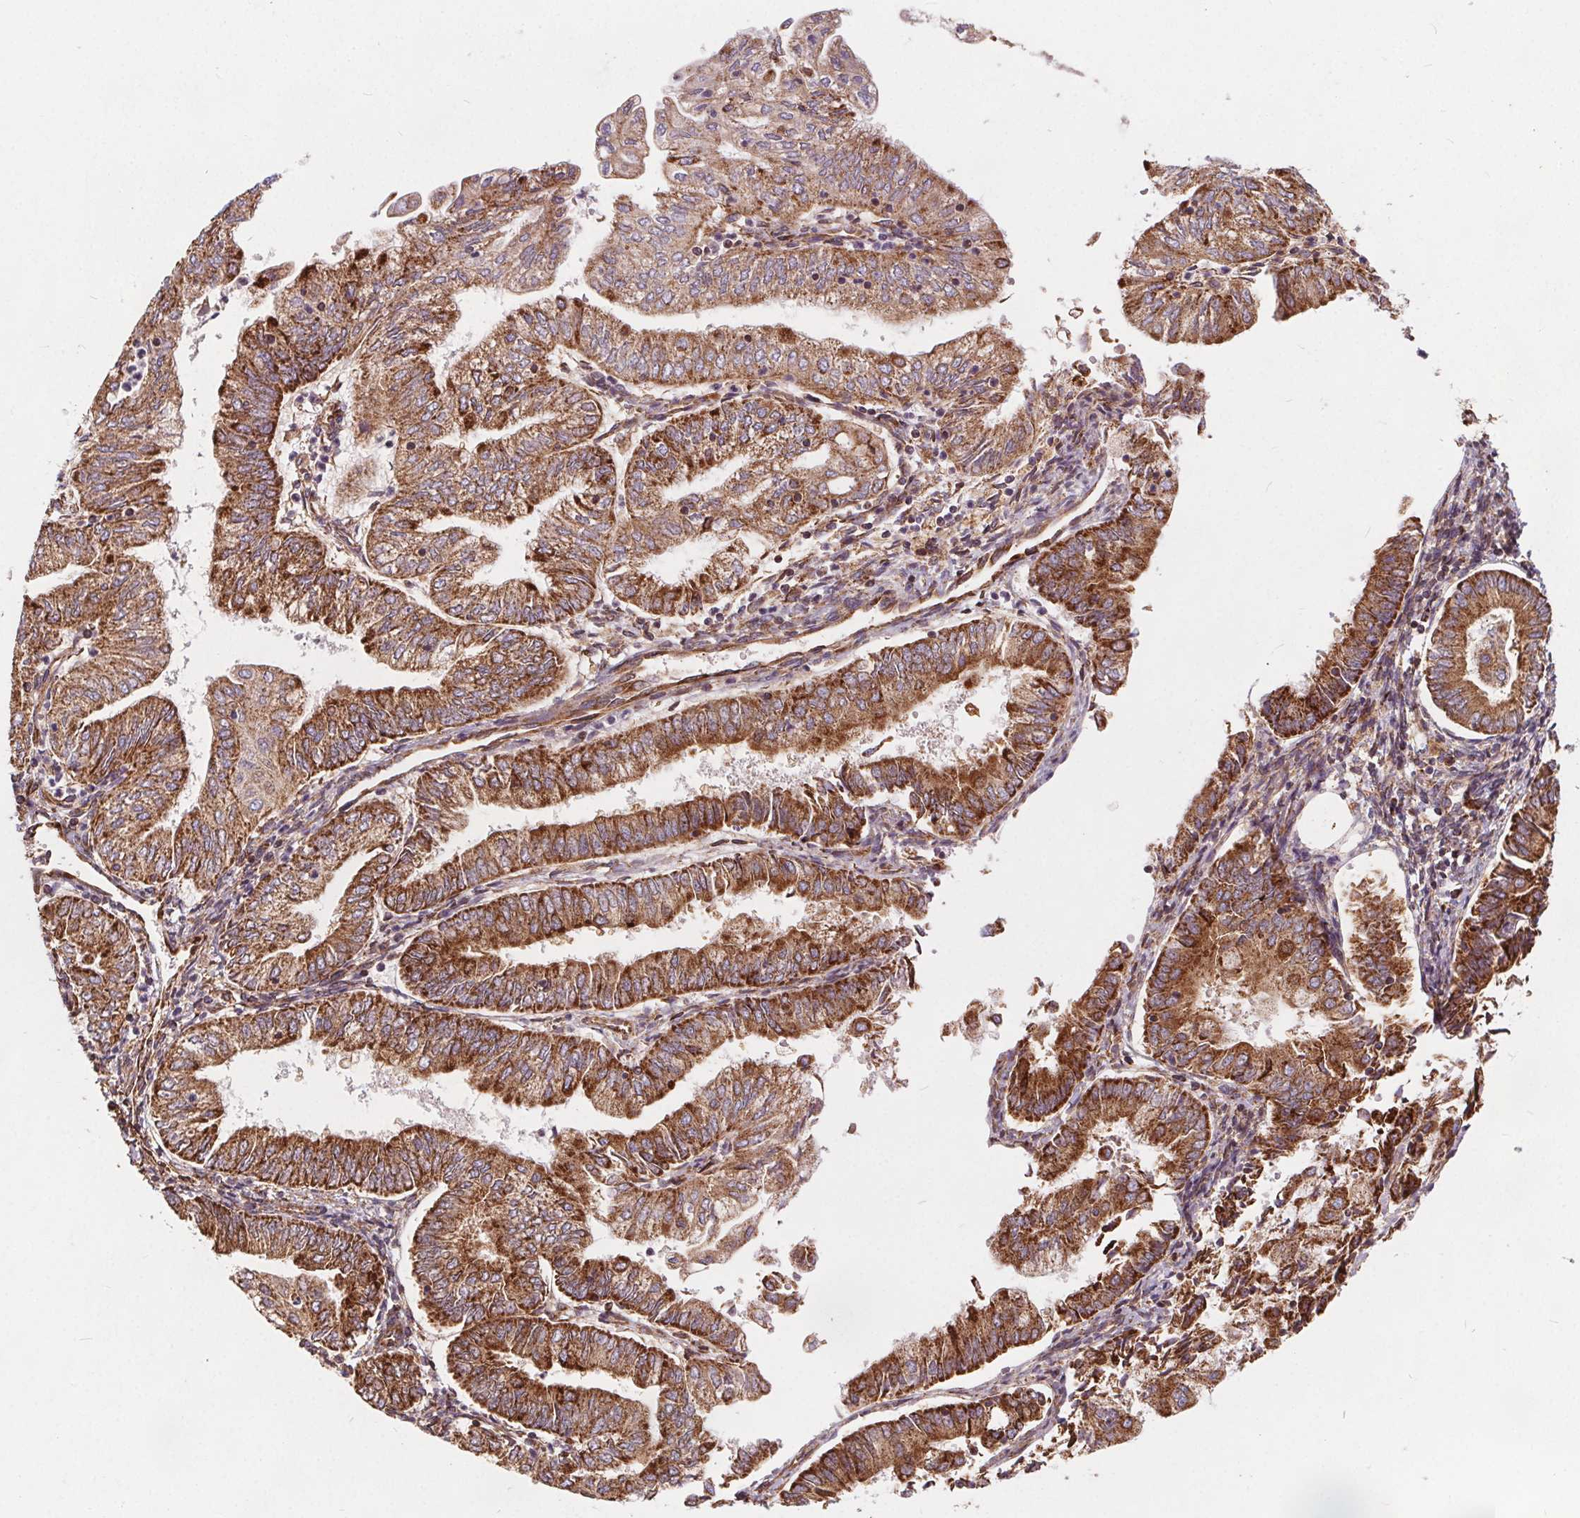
{"staining": {"intensity": "strong", "quantity": ">75%", "location": "cytoplasmic/membranous"}, "tissue": "endometrial cancer", "cell_type": "Tumor cells", "image_type": "cancer", "snomed": [{"axis": "morphology", "description": "Adenocarcinoma, NOS"}, {"axis": "topography", "description": "Endometrium"}], "caption": "Immunohistochemistry (IHC) histopathology image of adenocarcinoma (endometrial) stained for a protein (brown), which demonstrates high levels of strong cytoplasmic/membranous expression in approximately >75% of tumor cells.", "gene": "PLSCR3", "patient": {"sex": "female", "age": 55}}